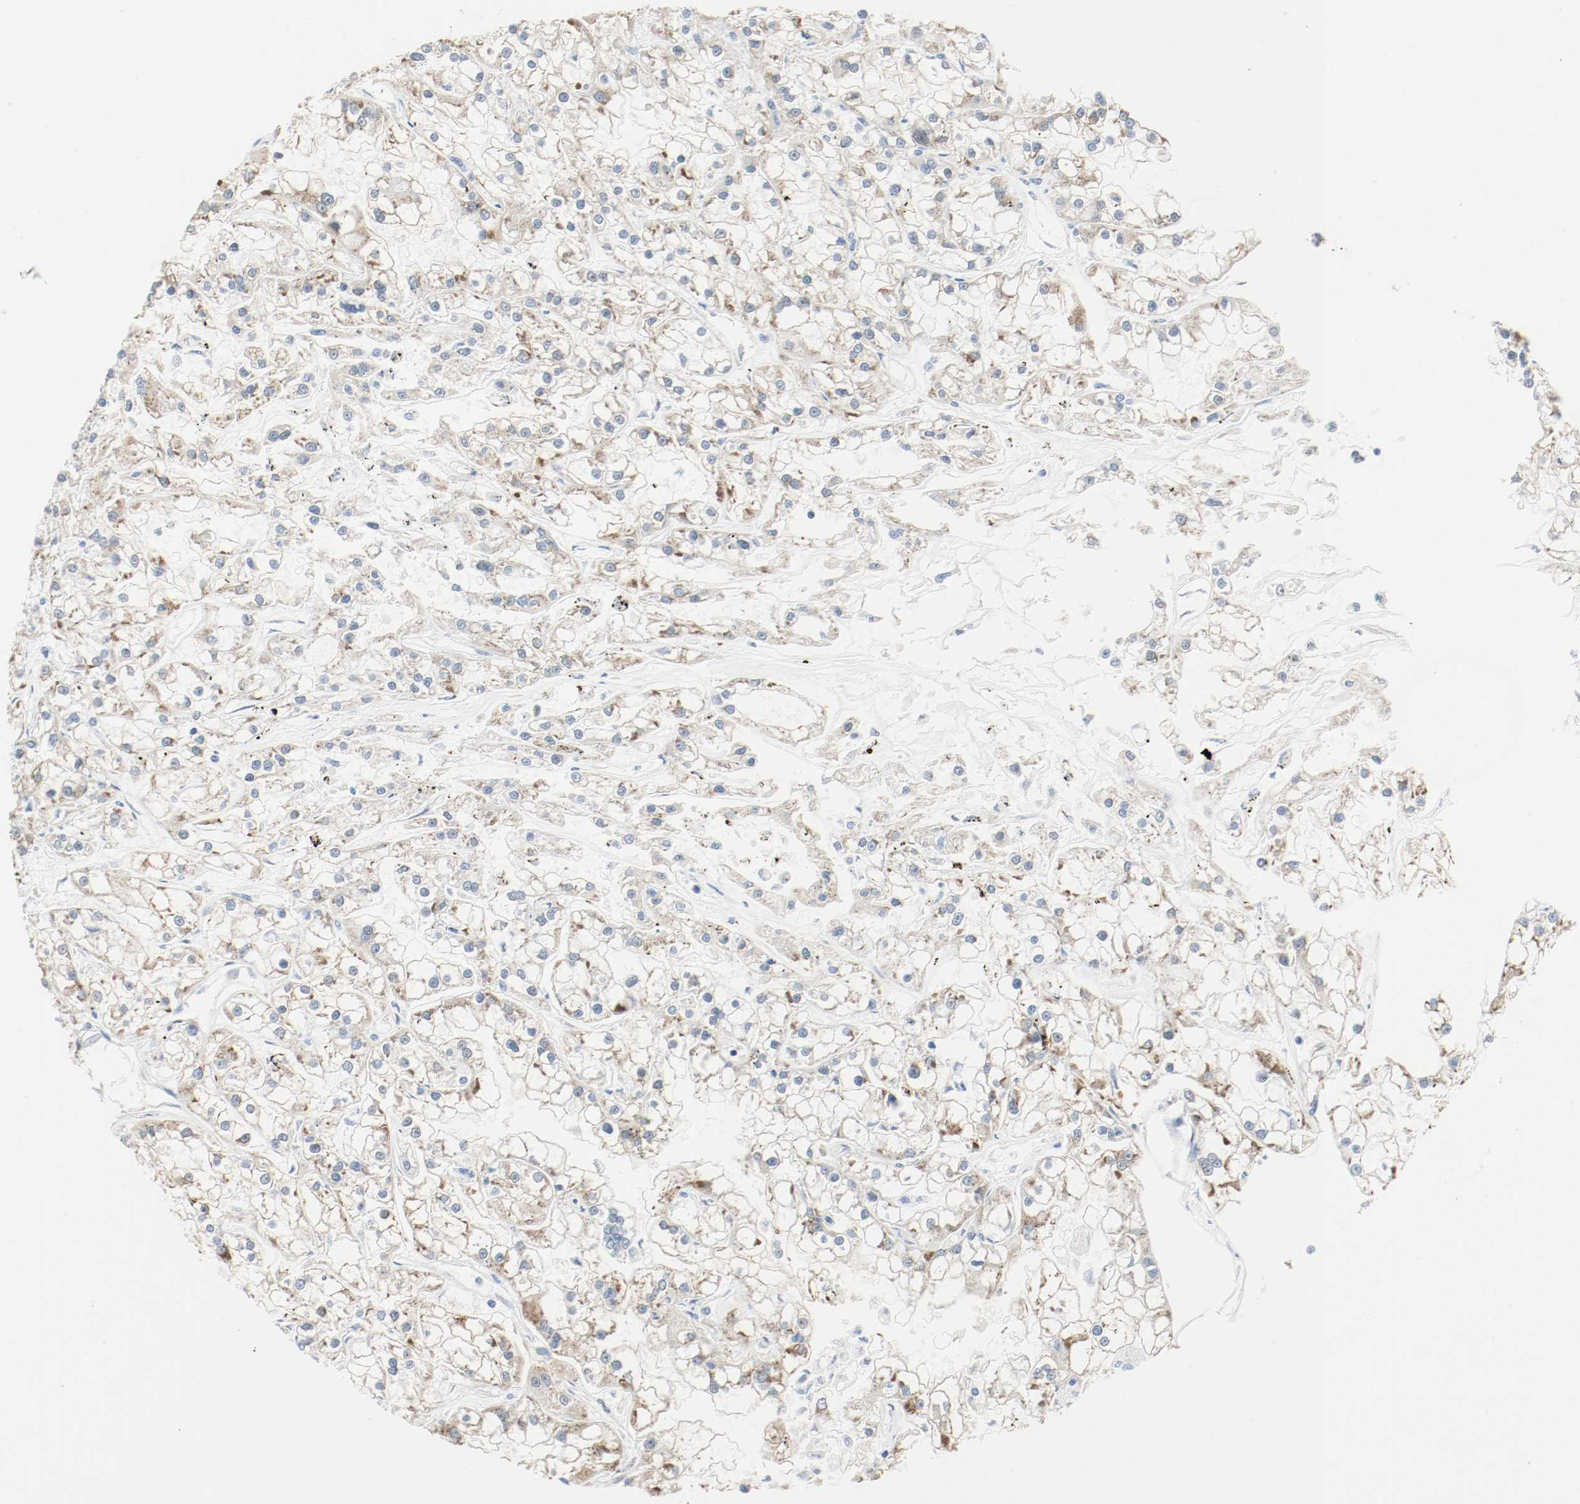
{"staining": {"intensity": "weak", "quantity": "<25%", "location": "cytoplasmic/membranous"}, "tissue": "renal cancer", "cell_type": "Tumor cells", "image_type": "cancer", "snomed": [{"axis": "morphology", "description": "Adenocarcinoma, NOS"}, {"axis": "topography", "description": "Kidney"}], "caption": "IHC image of neoplastic tissue: human renal adenocarcinoma stained with DAB (3,3'-diaminobenzidine) demonstrates no significant protein positivity in tumor cells. Nuclei are stained in blue.", "gene": "PPME1", "patient": {"sex": "female", "age": 52}}